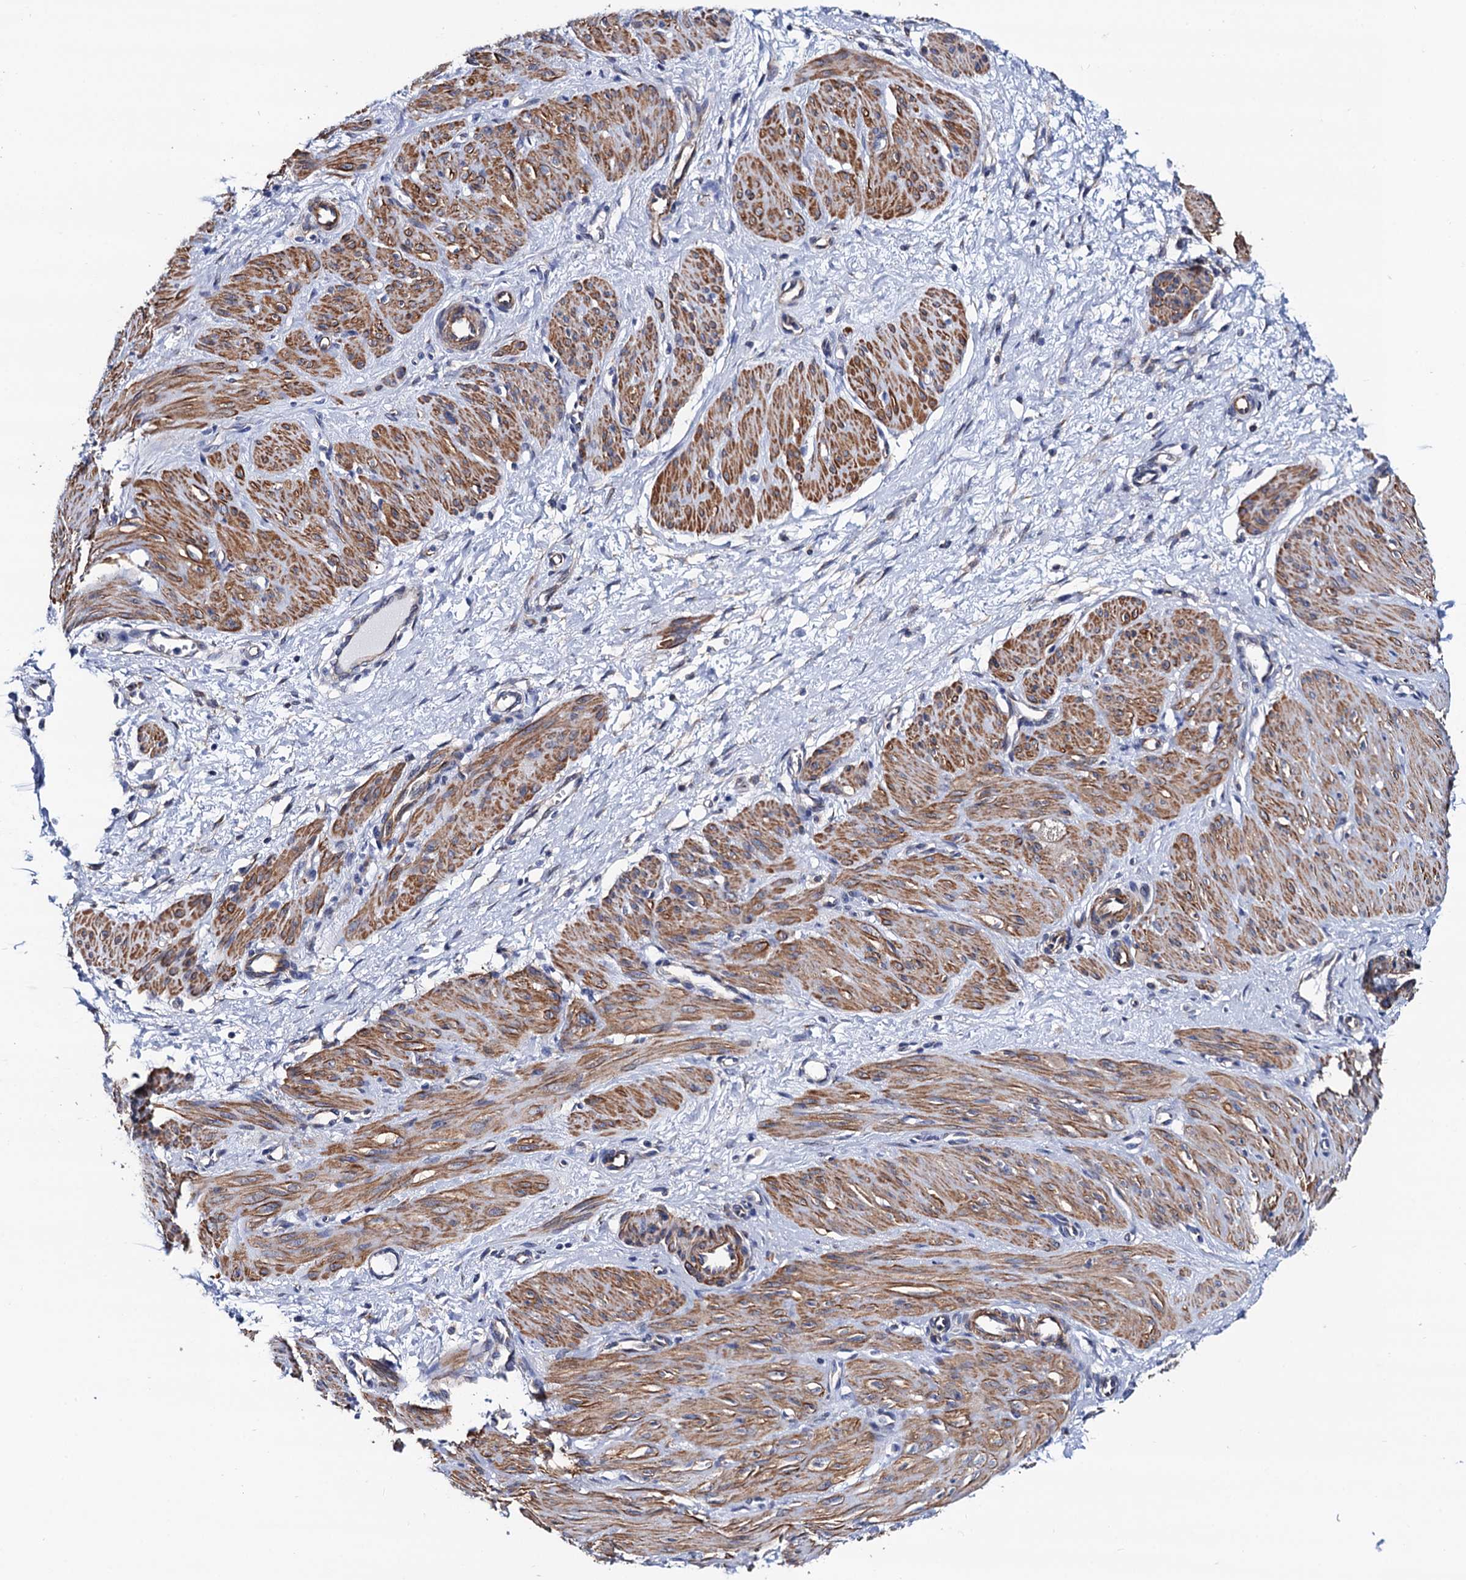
{"staining": {"intensity": "moderate", "quantity": ">75%", "location": "cytoplasmic/membranous"}, "tissue": "smooth muscle", "cell_type": "Smooth muscle cells", "image_type": "normal", "snomed": [{"axis": "morphology", "description": "Normal tissue, NOS"}, {"axis": "topography", "description": "Endometrium"}], "caption": "A photomicrograph of human smooth muscle stained for a protein displays moderate cytoplasmic/membranous brown staining in smooth muscle cells. The staining was performed using DAB to visualize the protein expression in brown, while the nuclei were stained in blue with hematoxylin (Magnification: 20x).", "gene": "ZDHHC18", "patient": {"sex": "female", "age": 33}}